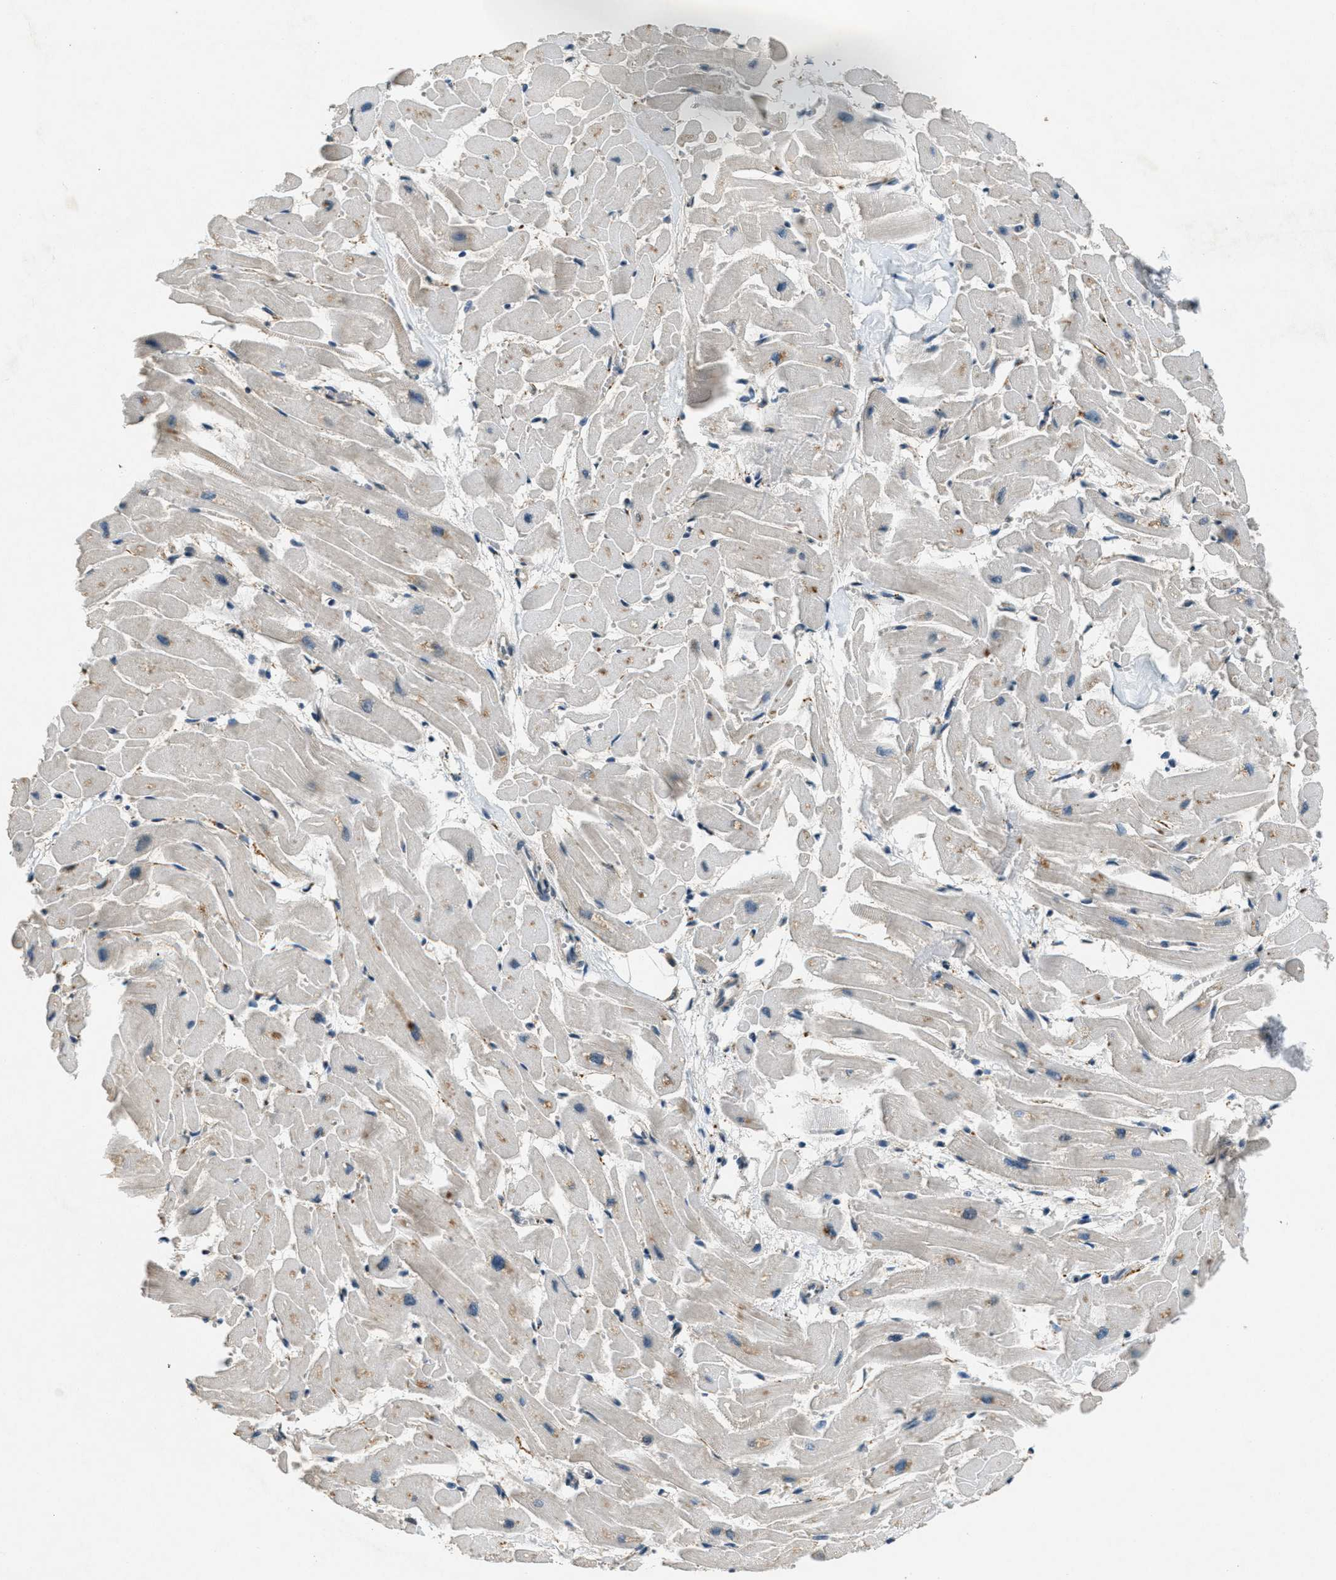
{"staining": {"intensity": "weak", "quantity": "<25%", "location": "cytoplasmic/membranous"}, "tissue": "heart muscle", "cell_type": "Cardiomyocytes", "image_type": "normal", "snomed": [{"axis": "morphology", "description": "Normal tissue, NOS"}, {"axis": "topography", "description": "Heart"}], "caption": "A histopathology image of heart muscle stained for a protein shows no brown staining in cardiomyocytes. (DAB (3,3'-diaminobenzidine) immunohistochemistry visualized using brightfield microscopy, high magnification).", "gene": "RAB3D", "patient": {"sex": "female", "age": 19}}